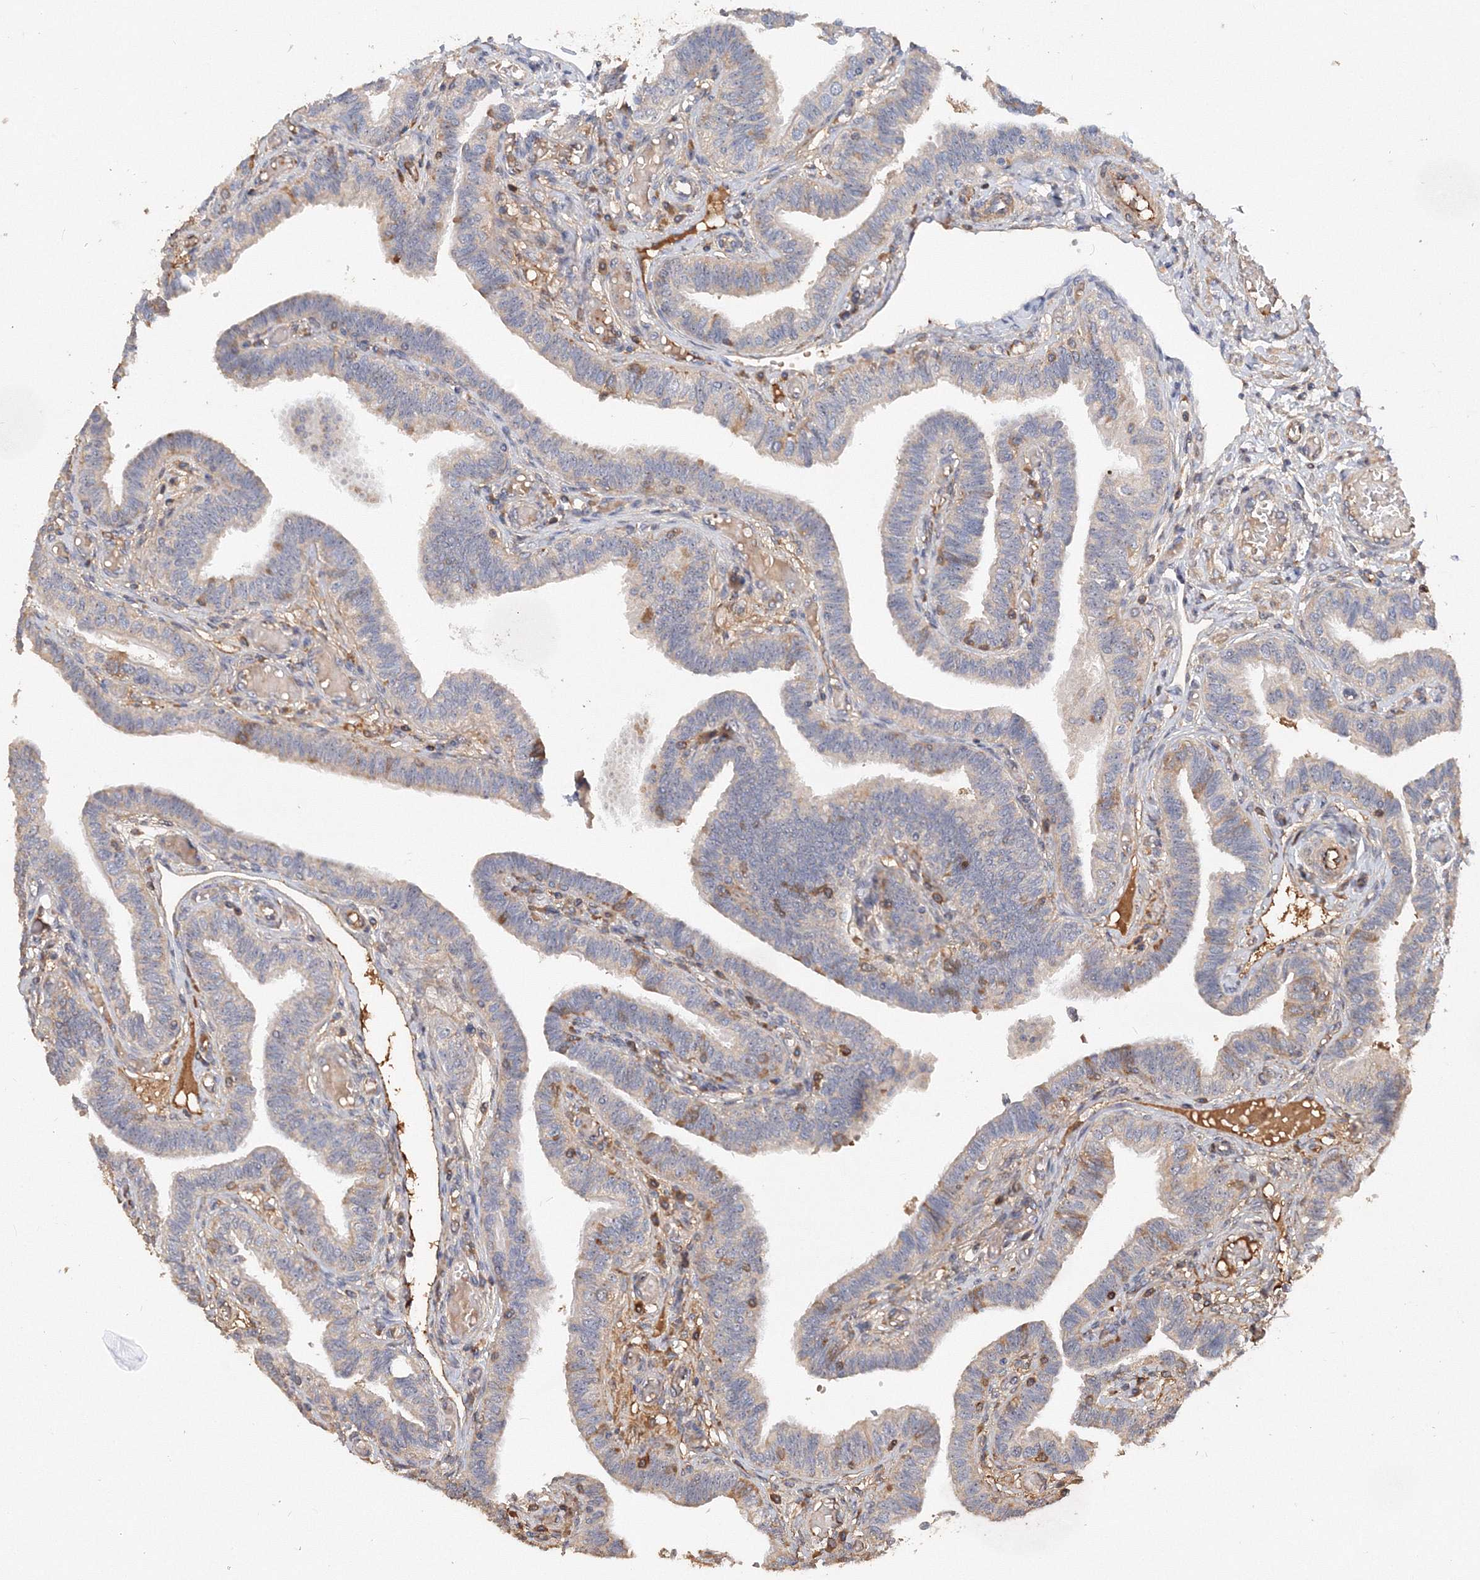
{"staining": {"intensity": "weak", "quantity": "<25%", "location": "cytoplasmic/membranous"}, "tissue": "fallopian tube", "cell_type": "Glandular cells", "image_type": "normal", "snomed": [{"axis": "morphology", "description": "Normal tissue, NOS"}, {"axis": "topography", "description": "Fallopian tube"}], "caption": "Immunohistochemistry (IHC) histopathology image of unremarkable fallopian tube: fallopian tube stained with DAB reveals no significant protein positivity in glandular cells. Brightfield microscopy of IHC stained with DAB (3,3'-diaminobenzidine) (brown) and hematoxylin (blue), captured at high magnification.", "gene": "GRINA", "patient": {"sex": "female", "age": 39}}